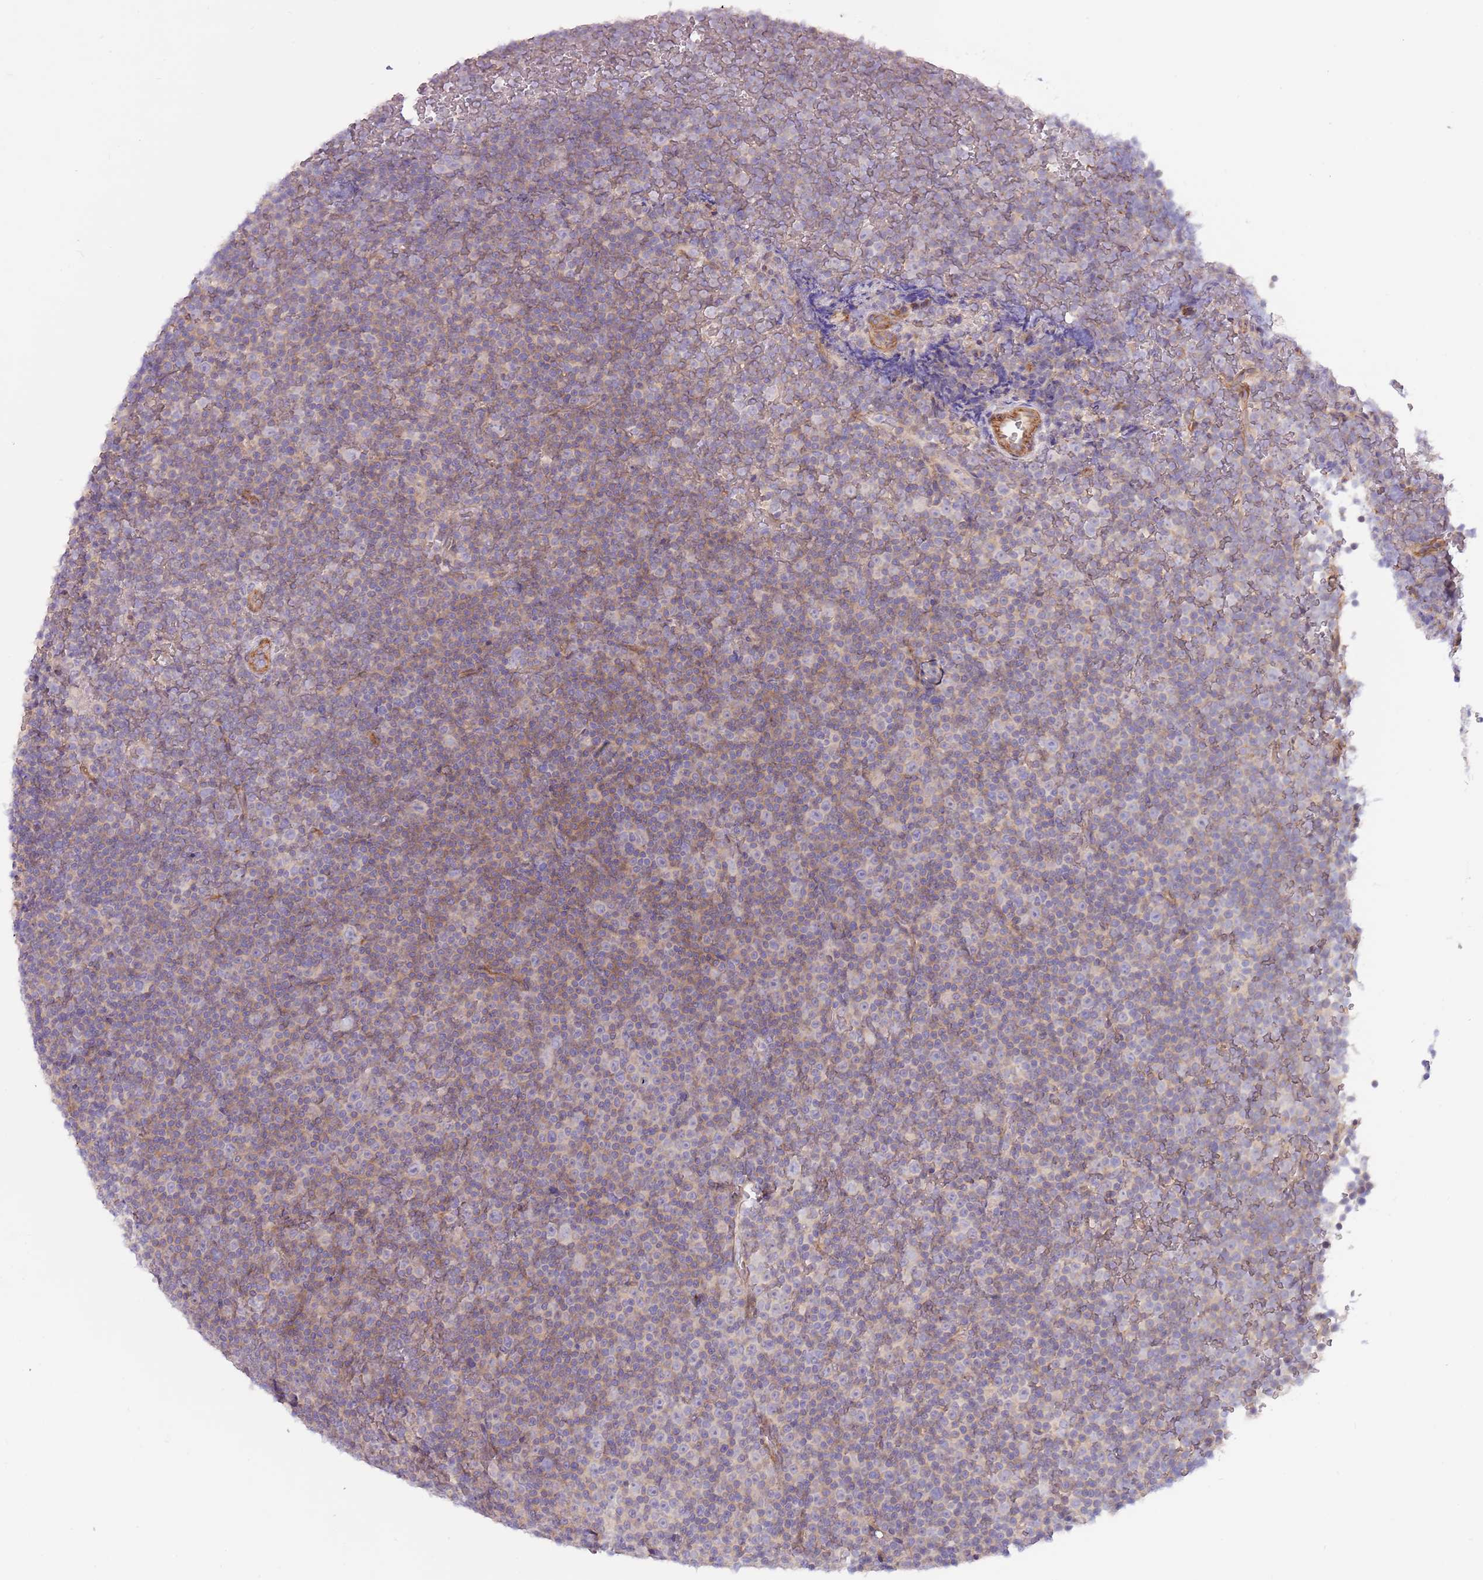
{"staining": {"intensity": "weak", "quantity": "<25%", "location": "cytoplasmic/membranous"}, "tissue": "lymphoma", "cell_type": "Tumor cells", "image_type": "cancer", "snomed": [{"axis": "morphology", "description": "Malignant lymphoma, non-Hodgkin's type, Low grade"}, {"axis": "topography", "description": "Lymph node"}], "caption": "The immunohistochemistry photomicrograph has no significant staining in tumor cells of malignant lymphoma, non-Hodgkin's type (low-grade) tissue.", "gene": "MRO", "patient": {"sex": "female", "age": 67}}